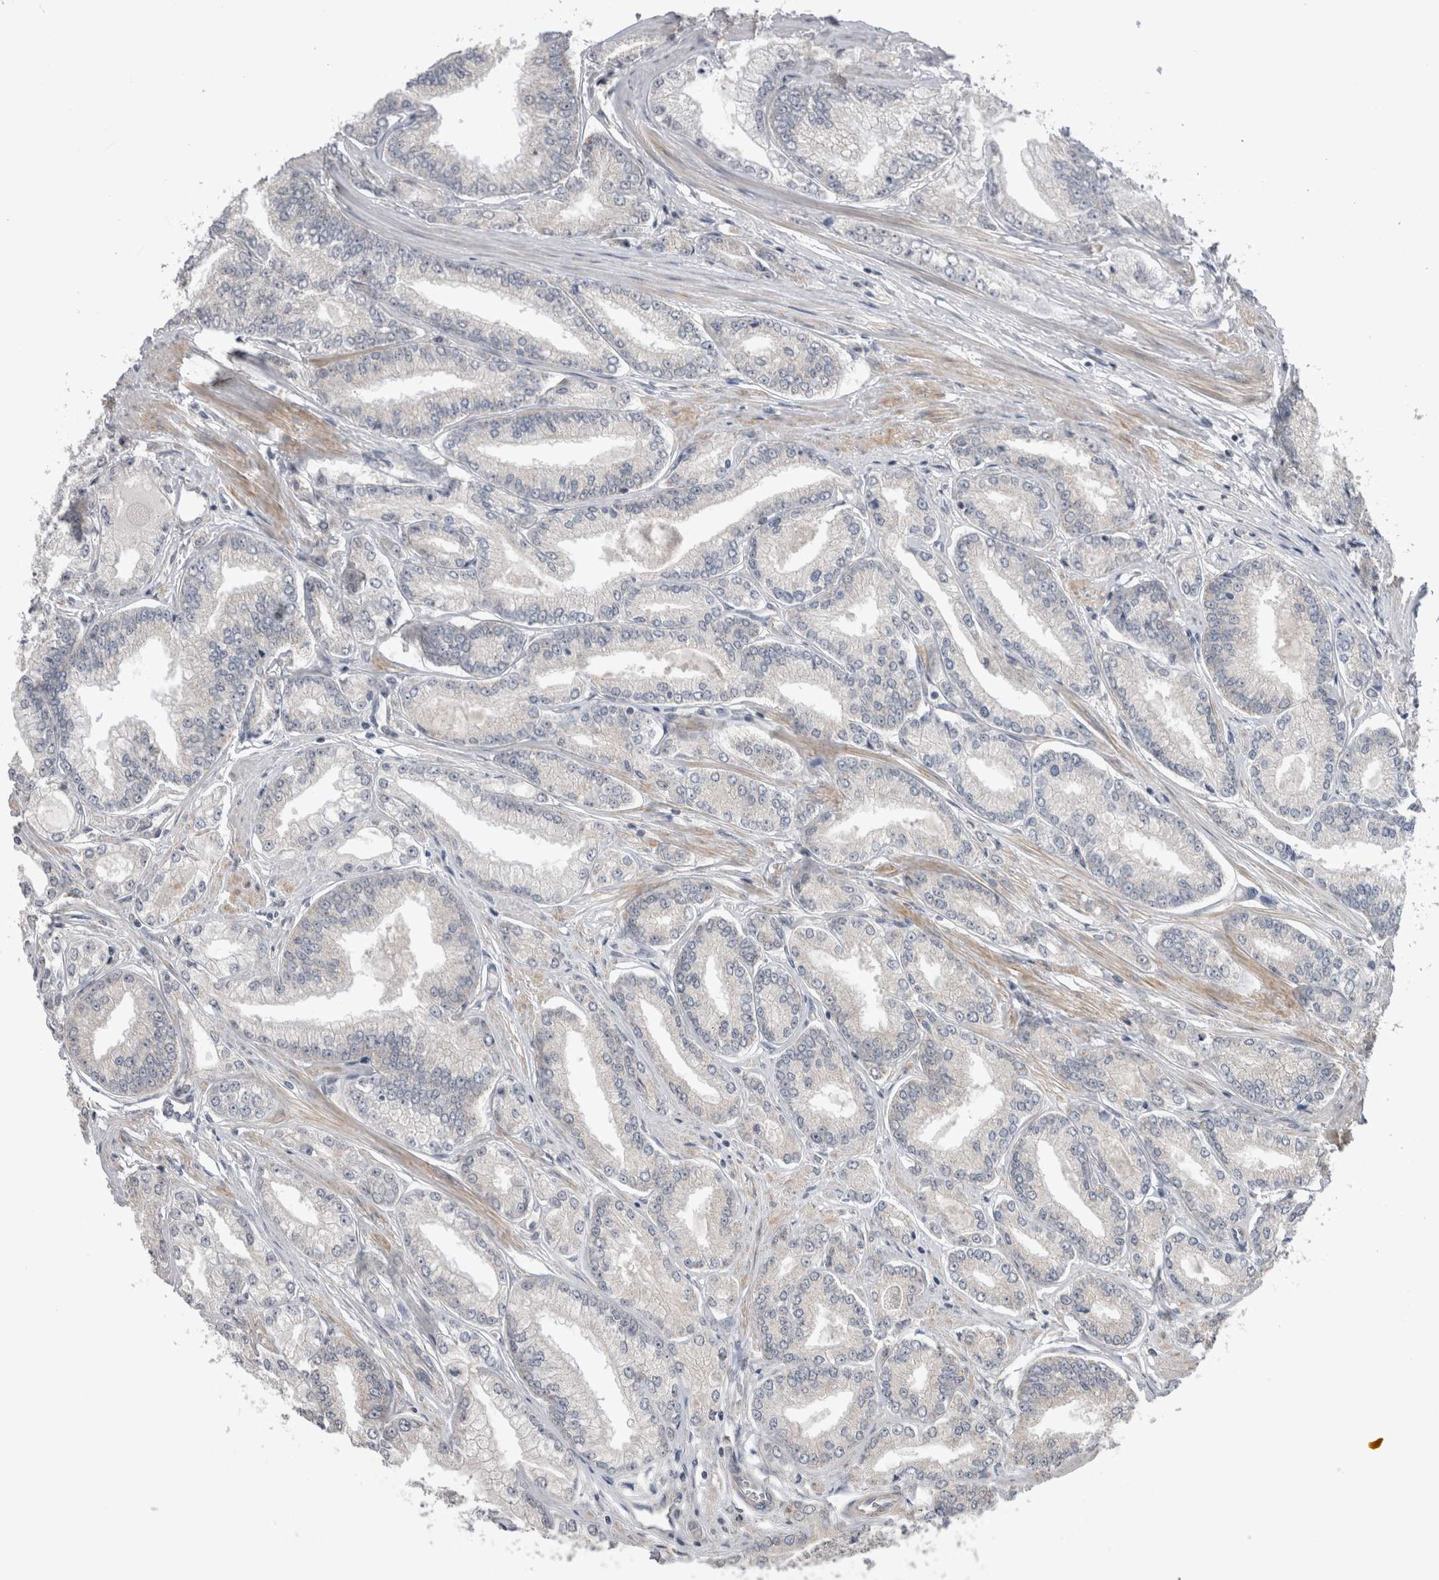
{"staining": {"intensity": "negative", "quantity": "none", "location": "none"}, "tissue": "prostate cancer", "cell_type": "Tumor cells", "image_type": "cancer", "snomed": [{"axis": "morphology", "description": "Adenocarcinoma, Low grade"}, {"axis": "topography", "description": "Prostate"}], "caption": "There is no significant staining in tumor cells of prostate low-grade adenocarcinoma.", "gene": "ARHGAP29", "patient": {"sex": "male", "age": 52}}